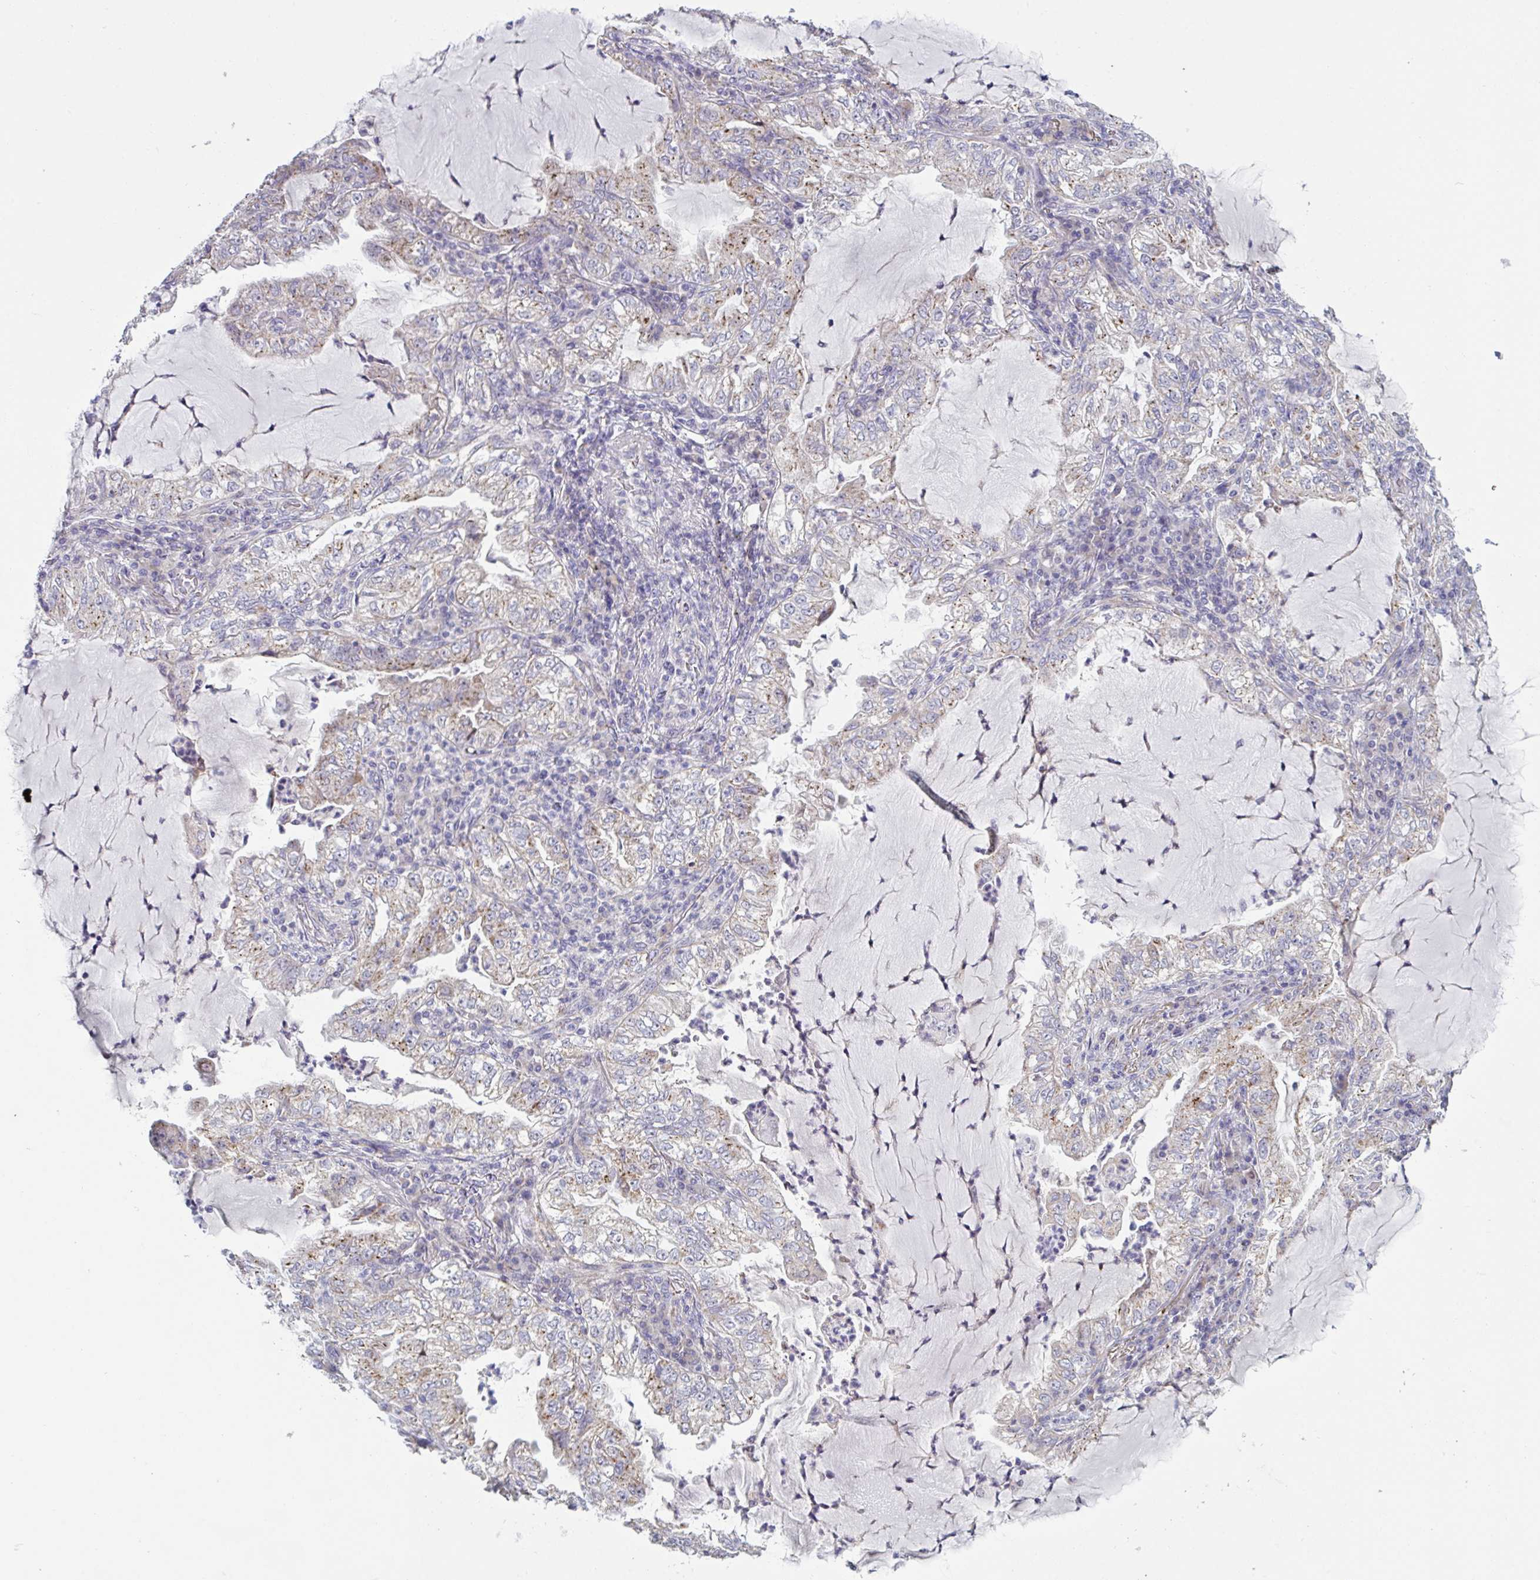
{"staining": {"intensity": "weak", "quantity": "25%-75%", "location": "cytoplasmic/membranous"}, "tissue": "lung cancer", "cell_type": "Tumor cells", "image_type": "cancer", "snomed": [{"axis": "morphology", "description": "Adenocarcinoma, NOS"}, {"axis": "topography", "description": "Lung"}], "caption": "Immunohistochemical staining of lung adenocarcinoma displays low levels of weak cytoplasmic/membranous positivity in approximately 25%-75% of tumor cells.", "gene": "MRPS2", "patient": {"sex": "female", "age": 73}}